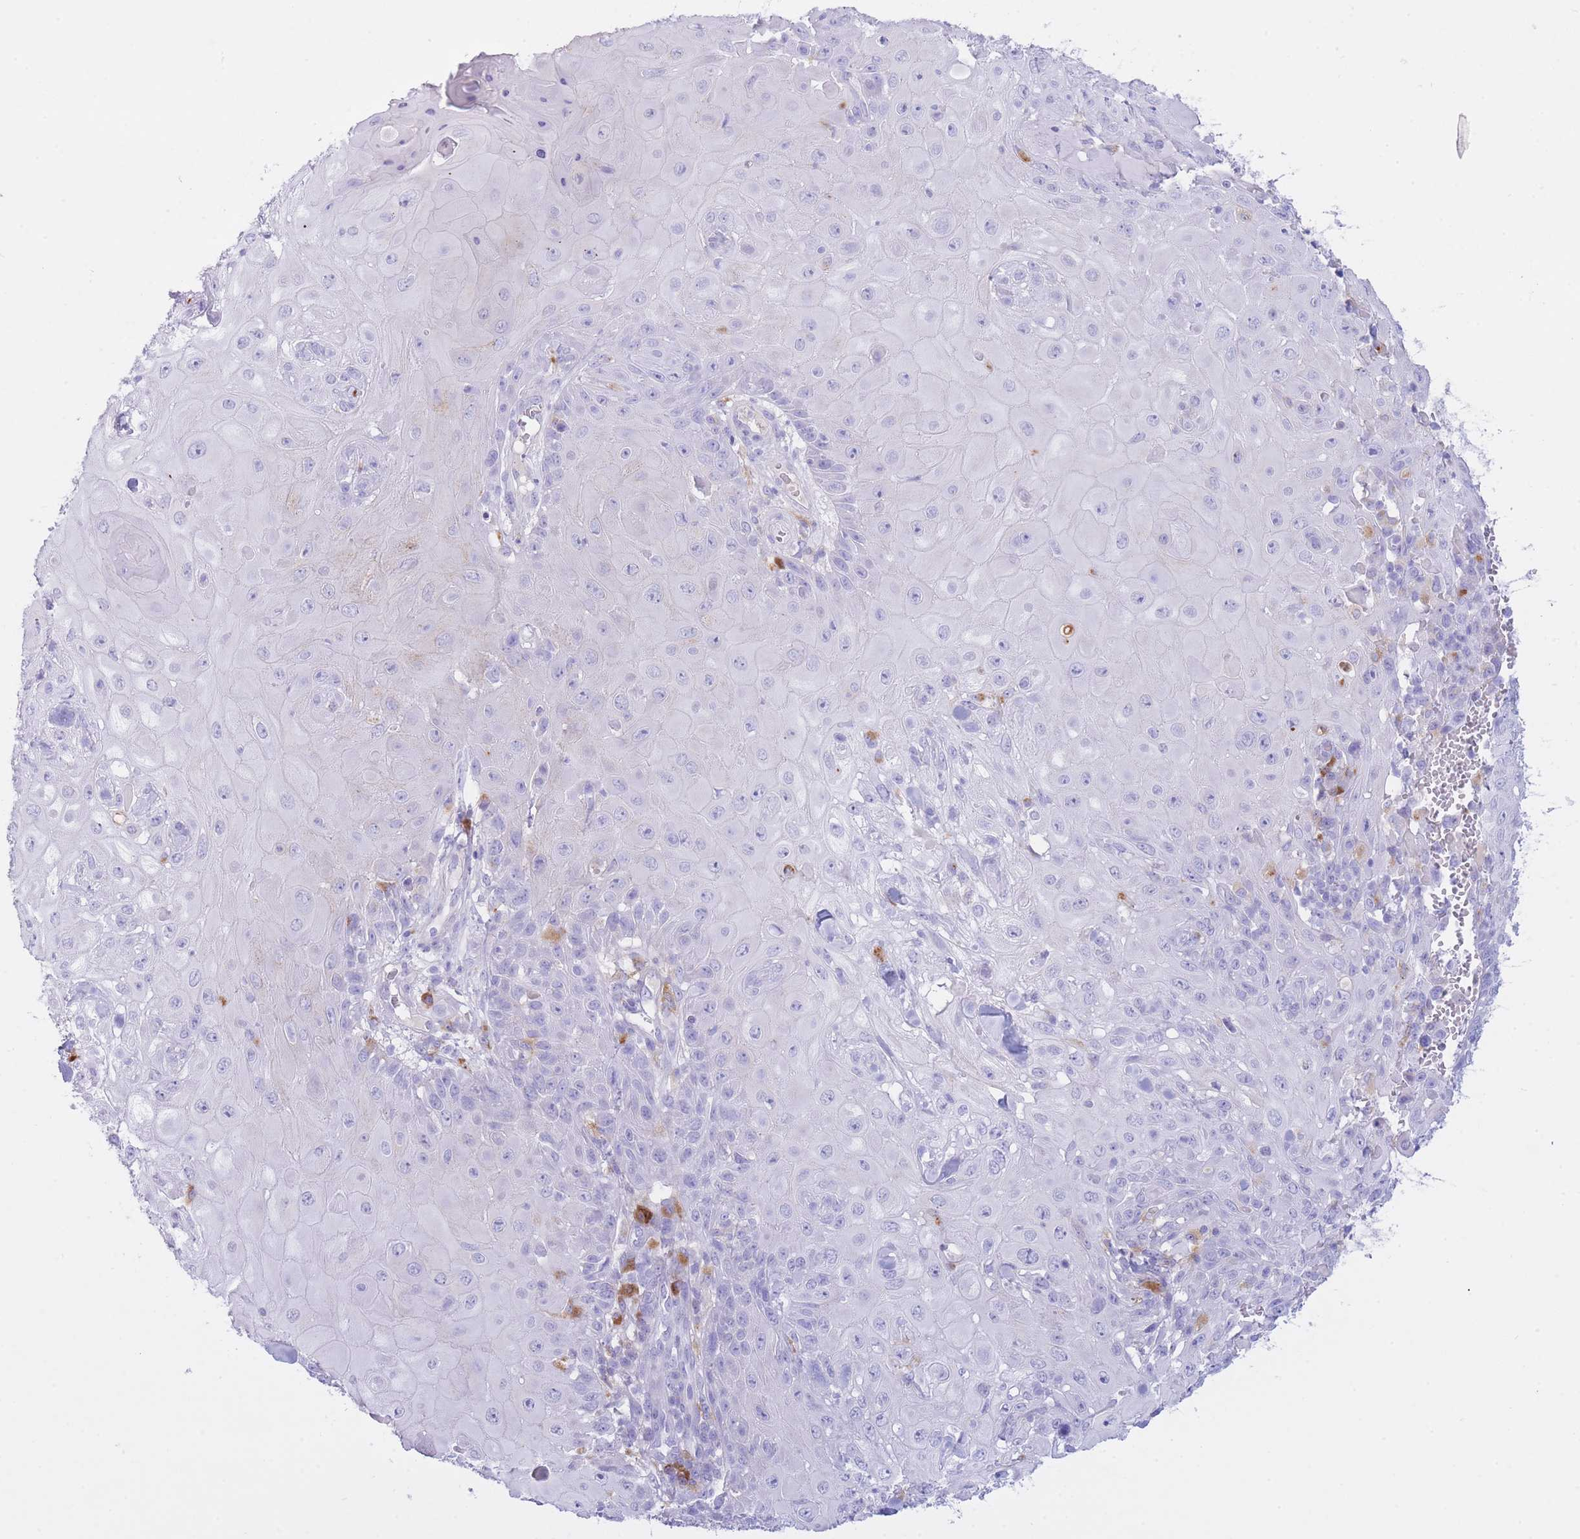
{"staining": {"intensity": "negative", "quantity": "none", "location": "none"}, "tissue": "skin cancer", "cell_type": "Tumor cells", "image_type": "cancer", "snomed": [{"axis": "morphology", "description": "Normal tissue, NOS"}, {"axis": "morphology", "description": "Squamous cell carcinoma, NOS"}, {"axis": "topography", "description": "Skin"}, {"axis": "topography", "description": "Cartilage tissue"}], "caption": "An image of human squamous cell carcinoma (skin) is negative for staining in tumor cells.", "gene": "PLBD1", "patient": {"sex": "female", "age": 79}}